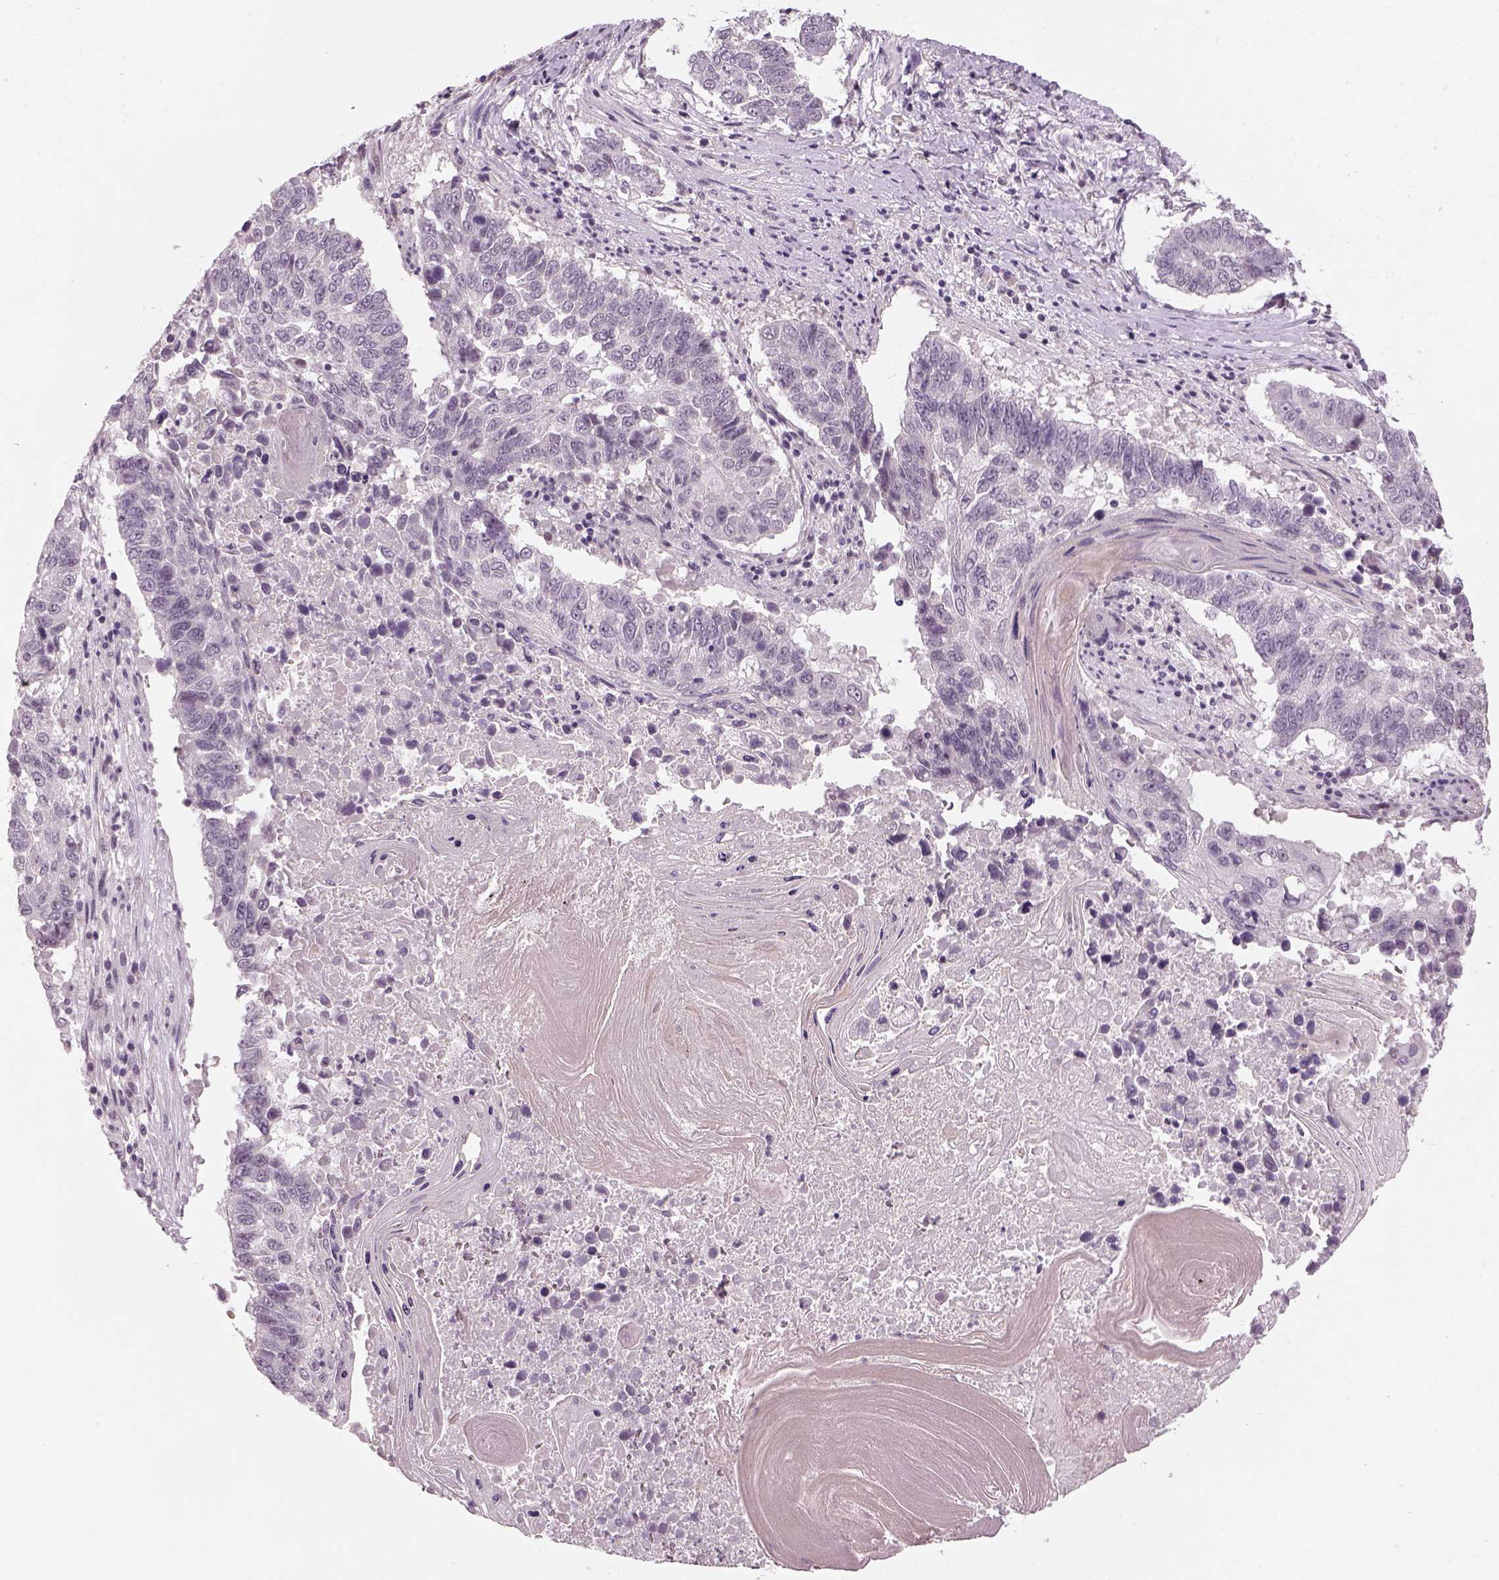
{"staining": {"intensity": "negative", "quantity": "none", "location": "none"}, "tissue": "lung cancer", "cell_type": "Tumor cells", "image_type": "cancer", "snomed": [{"axis": "morphology", "description": "Squamous cell carcinoma, NOS"}, {"axis": "topography", "description": "Lung"}], "caption": "Human squamous cell carcinoma (lung) stained for a protein using IHC displays no staining in tumor cells.", "gene": "GDNF", "patient": {"sex": "male", "age": 73}}